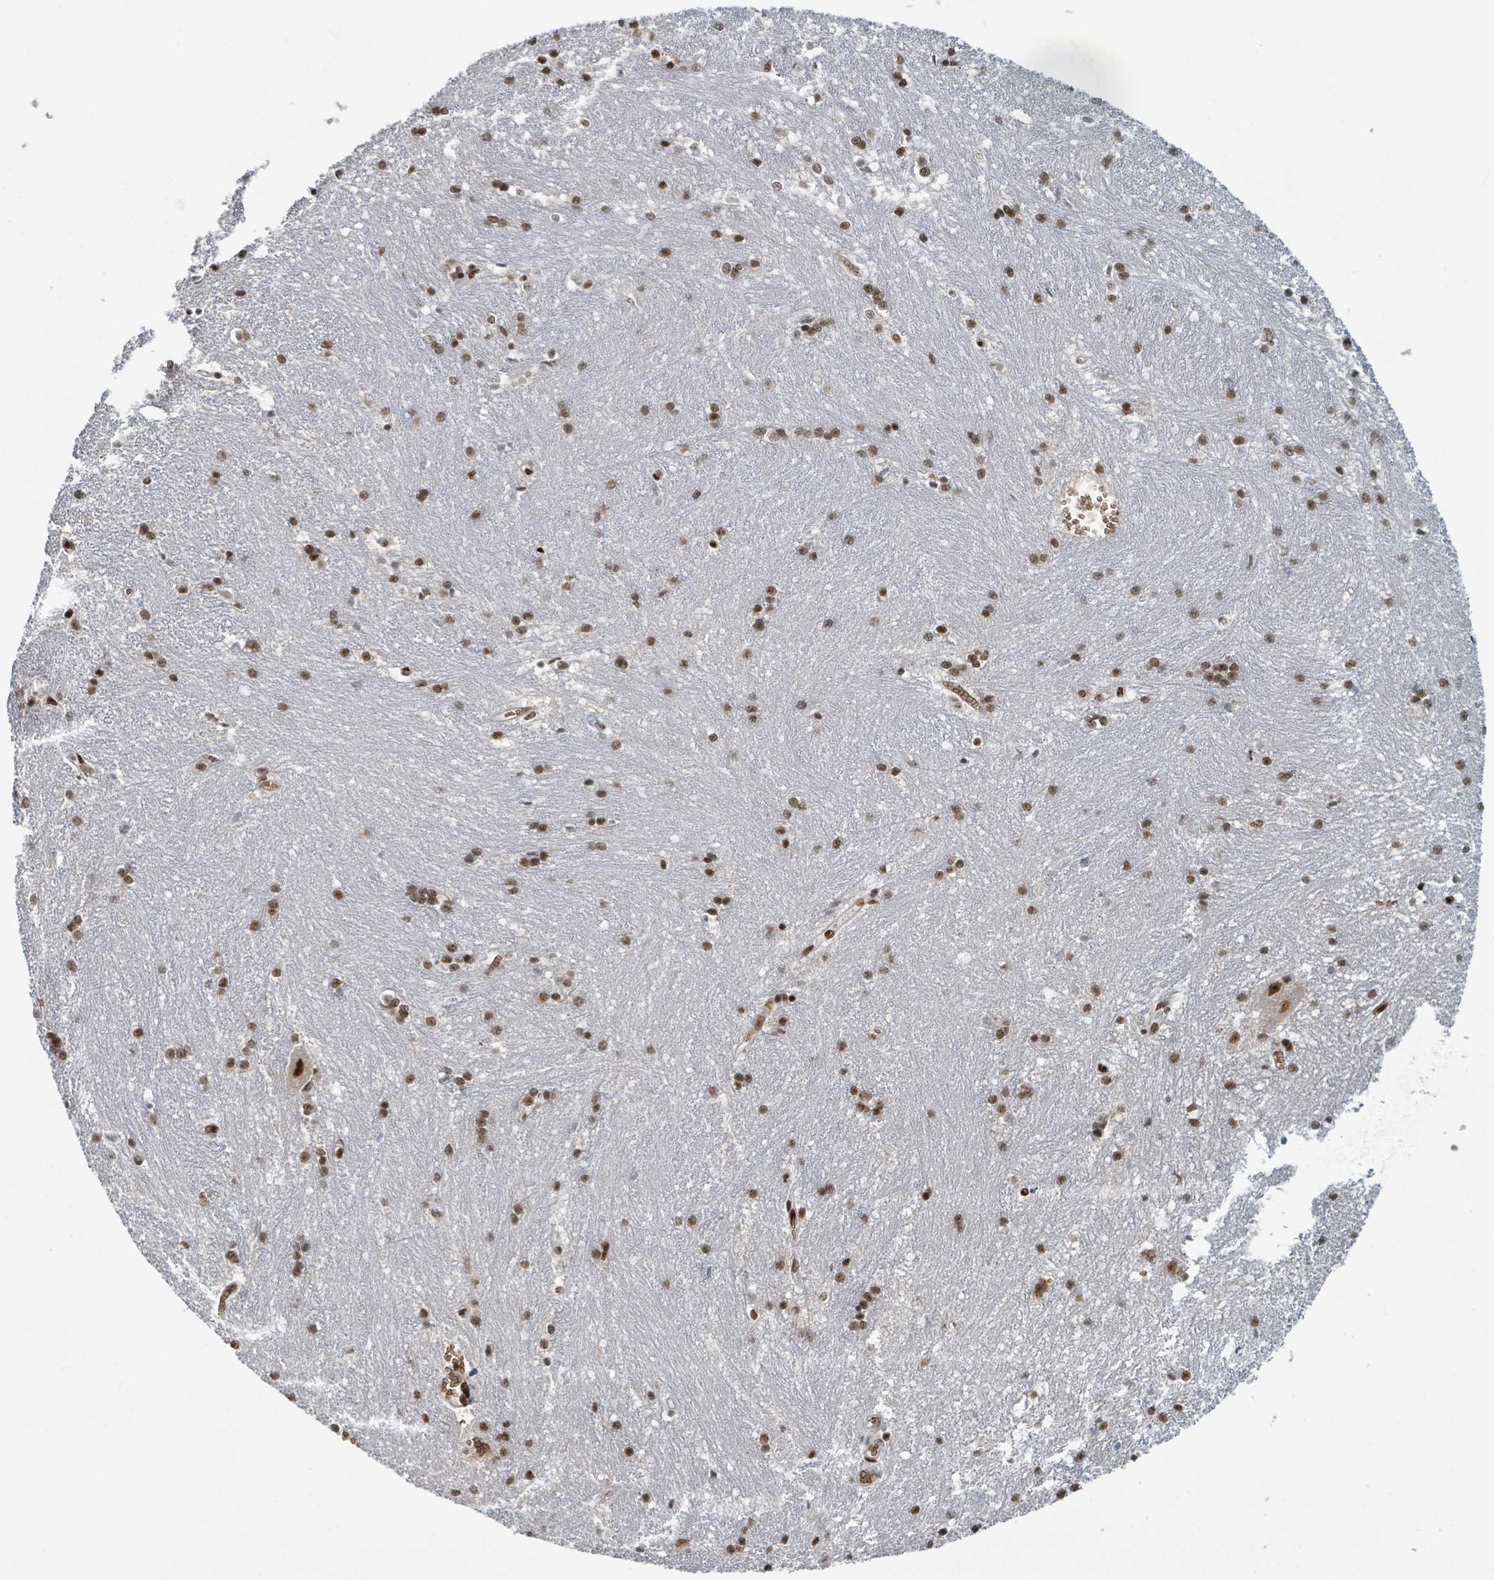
{"staining": {"intensity": "strong", "quantity": ">75%", "location": "nuclear"}, "tissue": "caudate", "cell_type": "Glial cells", "image_type": "normal", "snomed": [{"axis": "morphology", "description": "Normal tissue, NOS"}, {"axis": "topography", "description": "Lateral ventricle wall"}], "caption": "A high-resolution photomicrograph shows immunohistochemistry staining of normal caudate, which exhibits strong nuclear positivity in about >75% of glial cells.", "gene": "KLF3", "patient": {"sex": "male", "age": 37}}